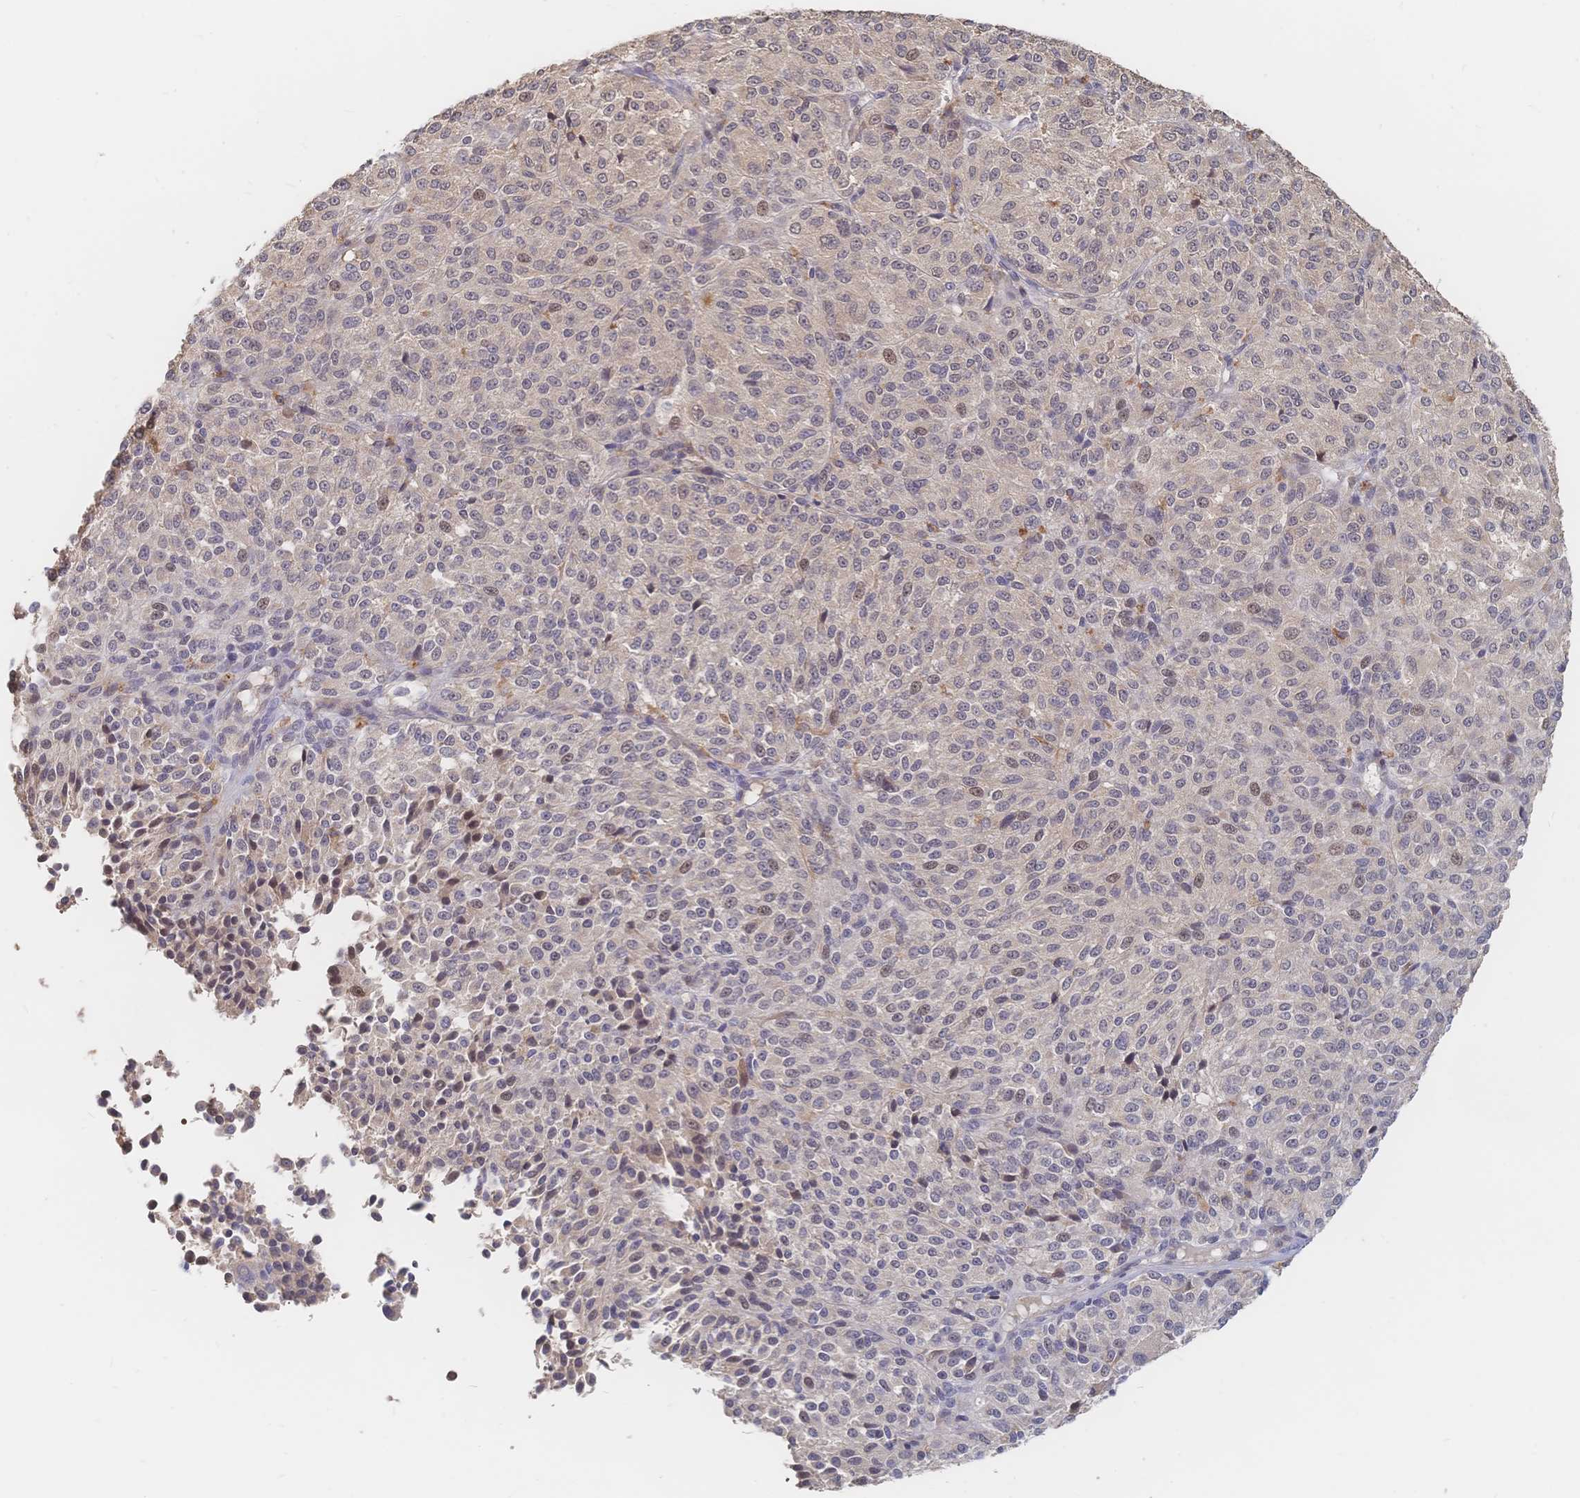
{"staining": {"intensity": "weak", "quantity": "25%-75%", "location": "nuclear"}, "tissue": "melanoma", "cell_type": "Tumor cells", "image_type": "cancer", "snomed": [{"axis": "morphology", "description": "Malignant melanoma, Metastatic site"}, {"axis": "topography", "description": "Brain"}], "caption": "Approximately 25%-75% of tumor cells in malignant melanoma (metastatic site) show weak nuclear protein positivity as visualized by brown immunohistochemical staining.", "gene": "LRP5", "patient": {"sex": "female", "age": 56}}